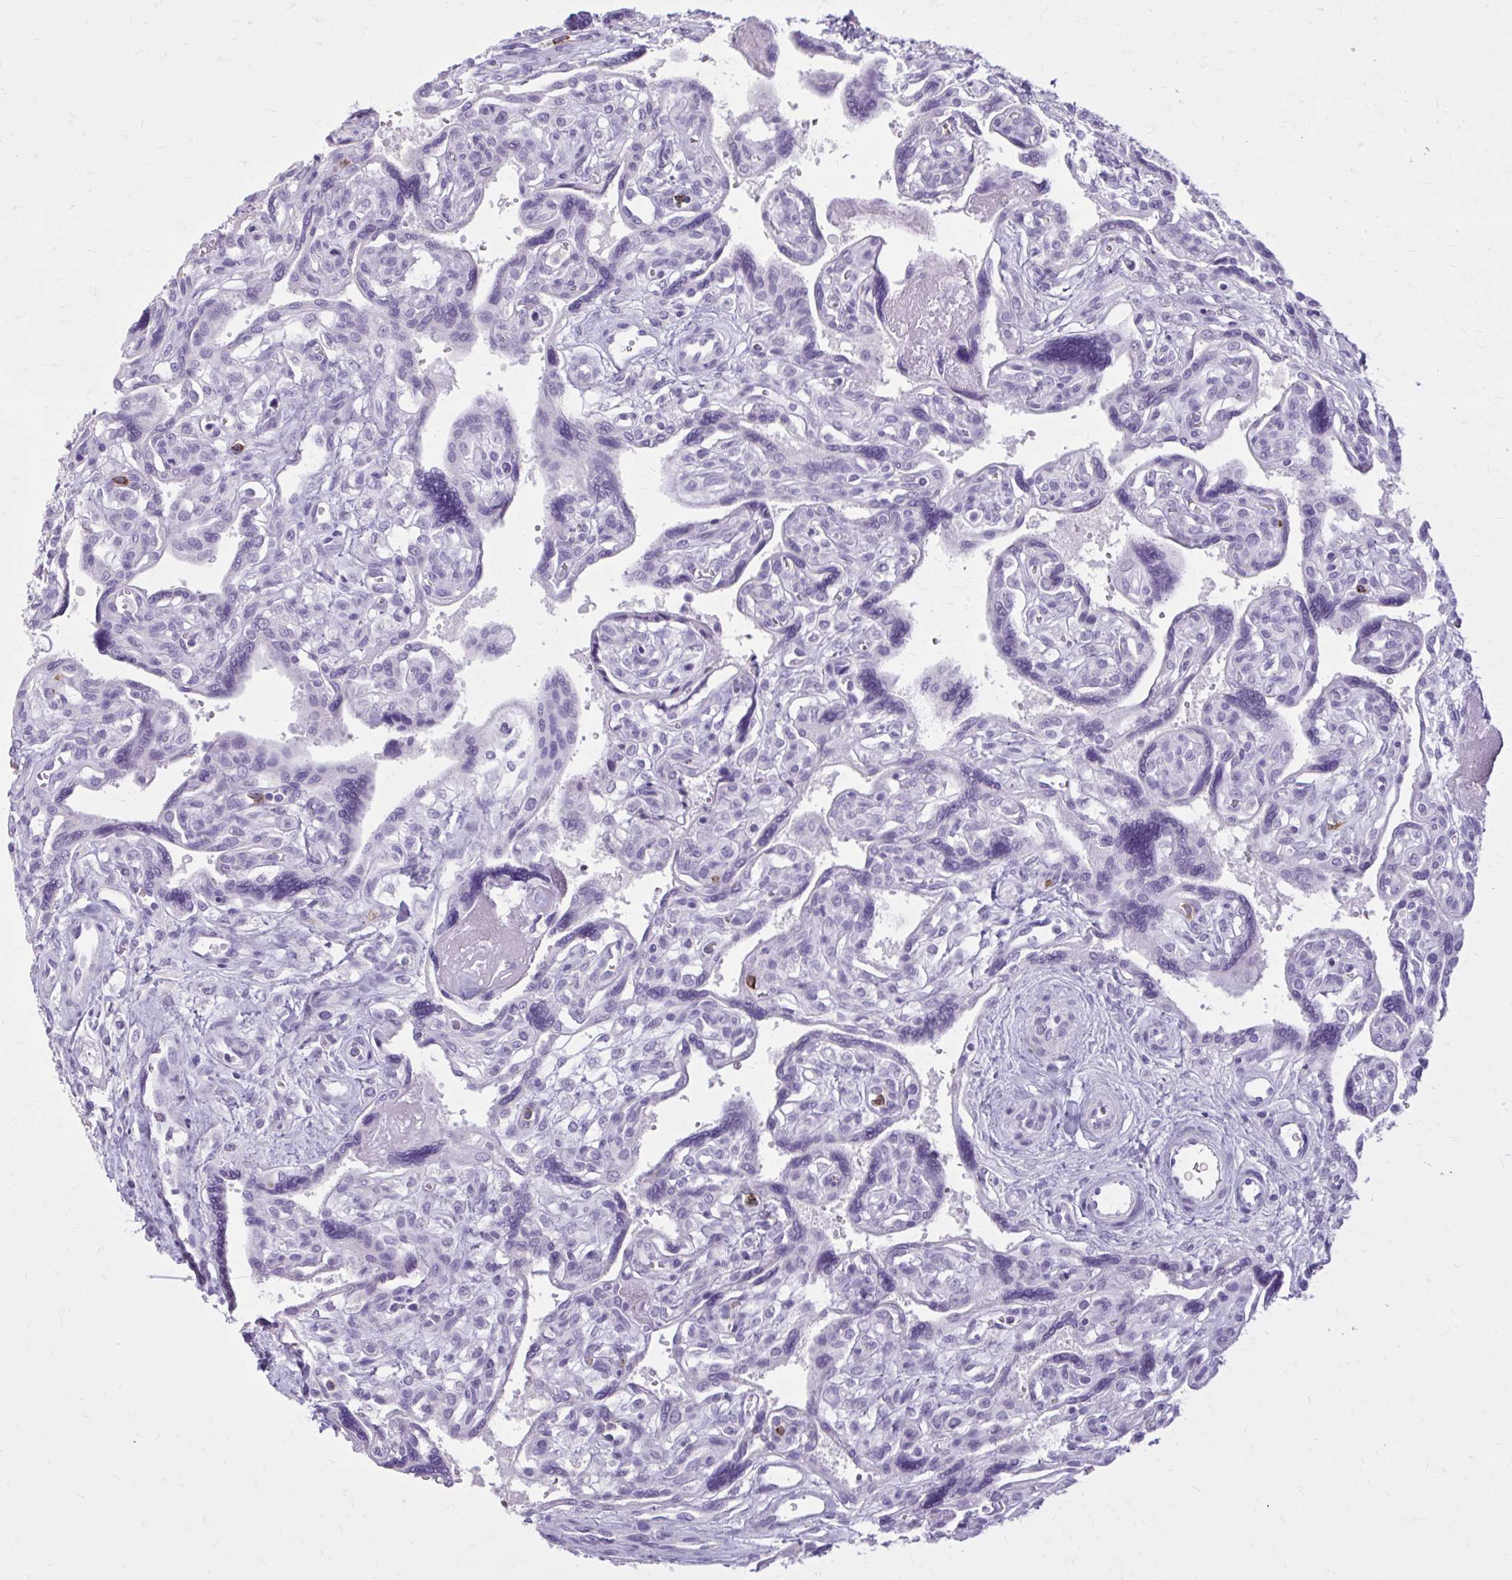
{"staining": {"intensity": "negative", "quantity": "none", "location": "none"}, "tissue": "placenta", "cell_type": "Trophoblastic cells", "image_type": "normal", "snomed": [{"axis": "morphology", "description": "Normal tissue, NOS"}, {"axis": "topography", "description": "Placenta"}], "caption": "The immunohistochemistry (IHC) image has no significant staining in trophoblastic cells of placenta. (DAB immunohistochemistry visualized using brightfield microscopy, high magnification).", "gene": "OR4B1", "patient": {"sex": "female", "age": 39}}